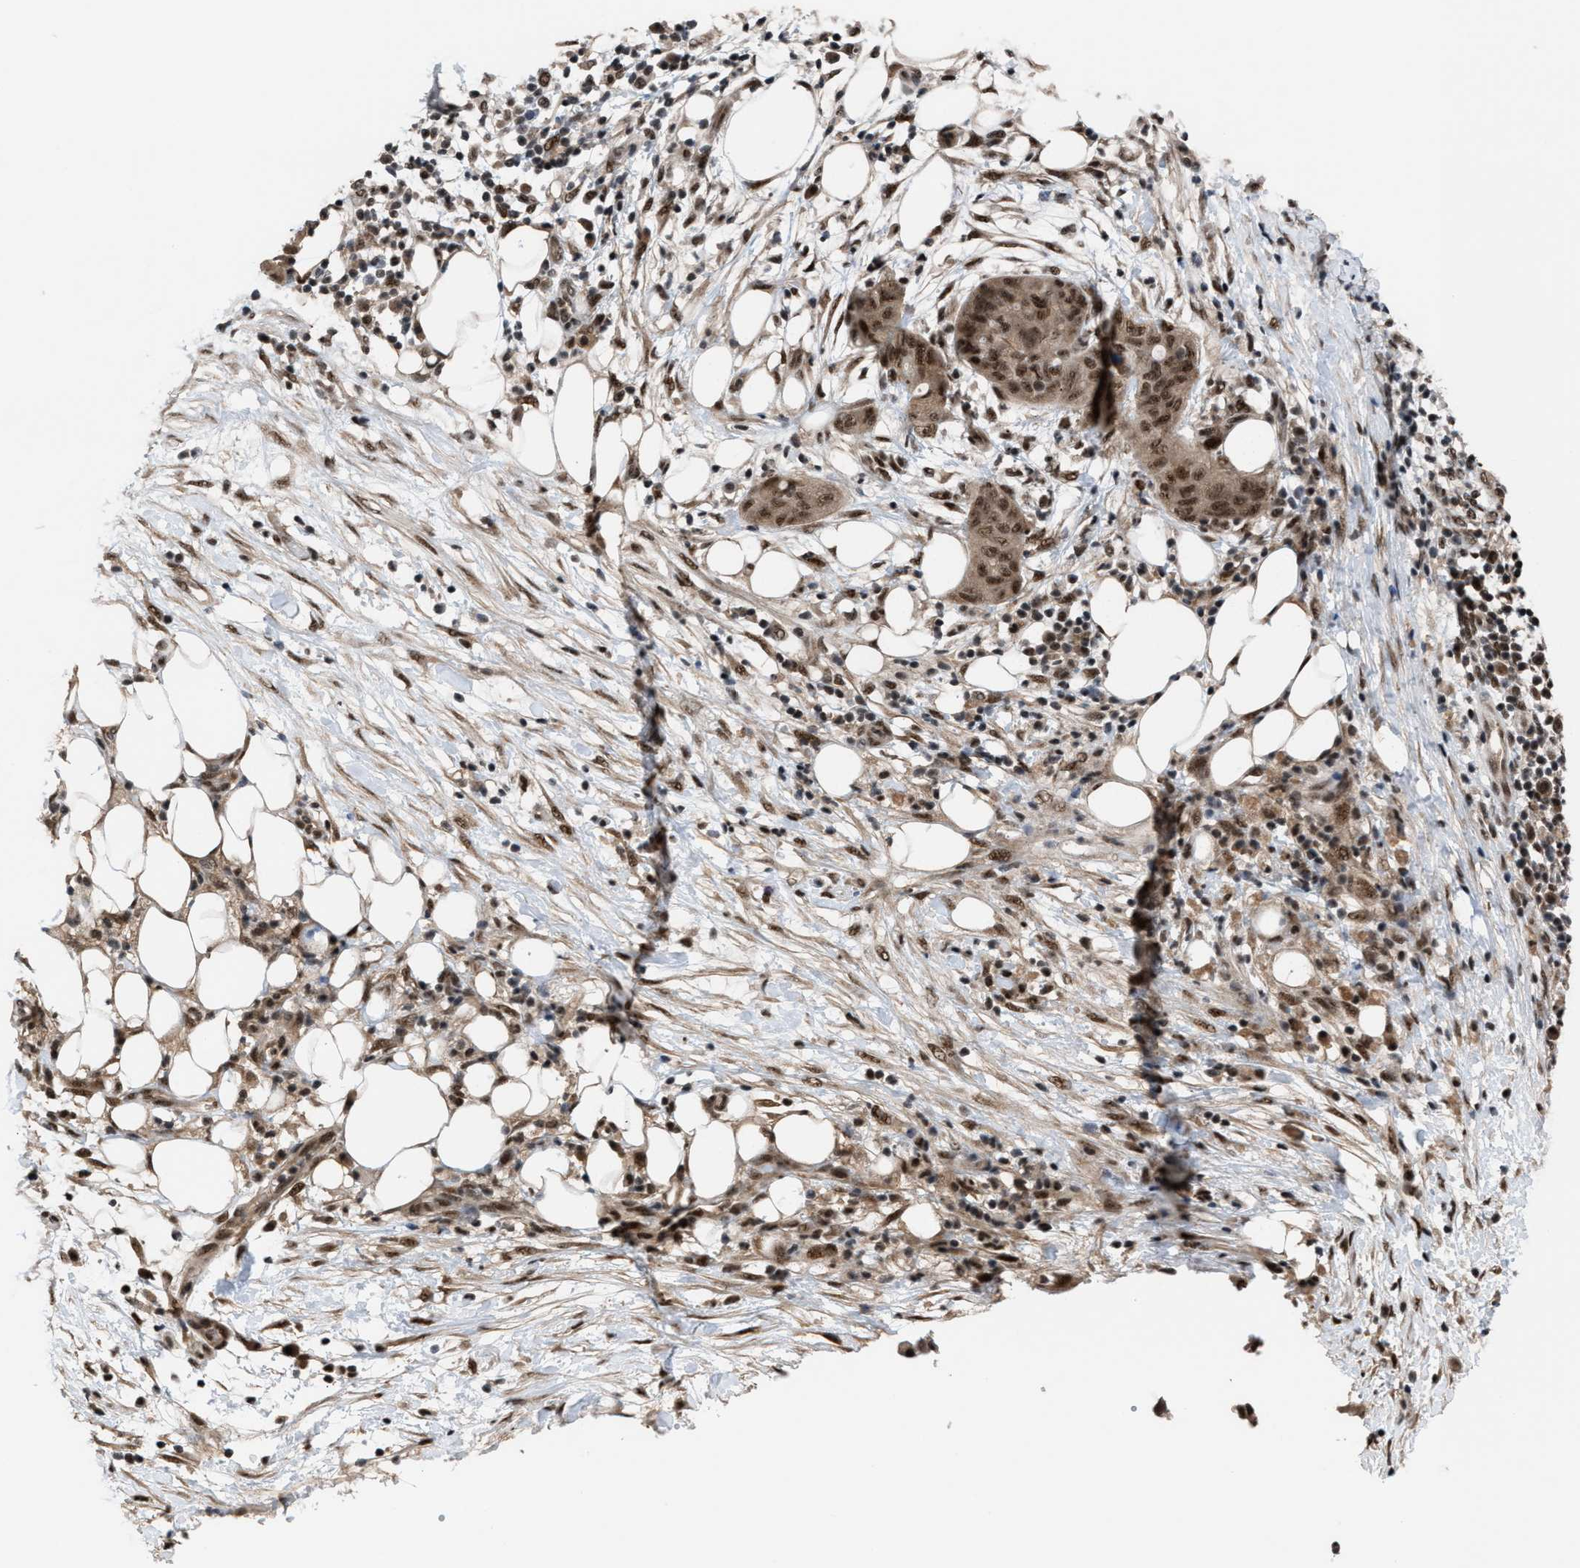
{"staining": {"intensity": "moderate", "quantity": ">75%", "location": "cytoplasmic/membranous,nuclear"}, "tissue": "pancreatic cancer", "cell_type": "Tumor cells", "image_type": "cancer", "snomed": [{"axis": "morphology", "description": "Adenocarcinoma, NOS"}, {"axis": "topography", "description": "Pancreas"}], "caption": "This is an image of immunohistochemistry (IHC) staining of pancreatic cancer (adenocarcinoma), which shows moderate expression in the cytoplasmic/membranous and nuclear of tumor cells.", "gene": "PRPF4", "patient": {"sex": "female", "age": 78}}